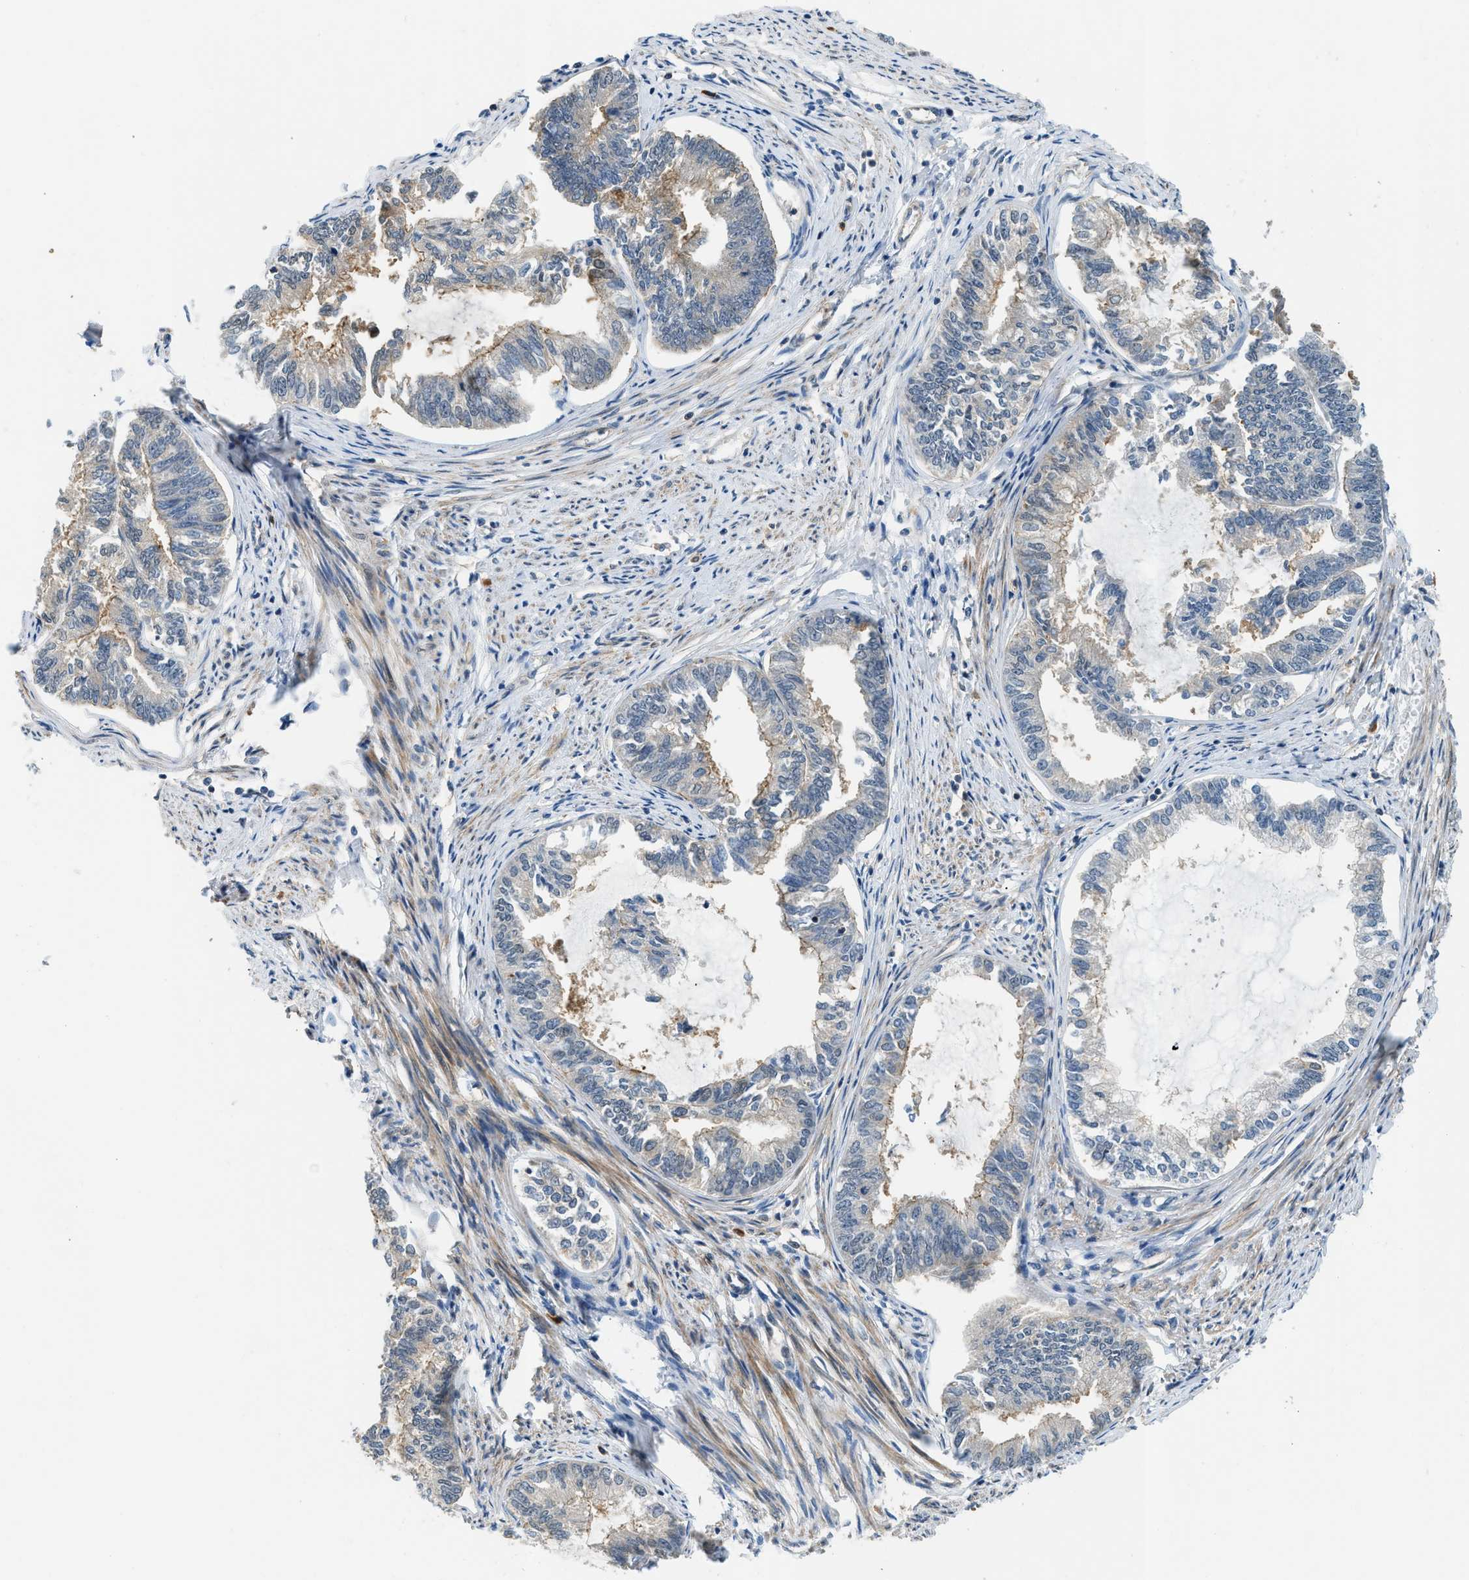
{"staining": {"intensity": "weak", "quantity": "<25%", "location": "cytoplasmic/membranous"}, "tissue": "endometrial cancer", "cell_type": "Tumor cells", "image_type": "cancer", "snomed": [{"axis": "morphology", "description": "Adenocarcinoma, NOS"}, {"axis": "topography", "description": "Endometrium"}], "caption": "A histopathology image of adenocarcinoma (endometrial) stained for a protein displays no brown staining in tumor cells.", "gene": "CBLB", "patient": {"sex": "female", "age": 86}}